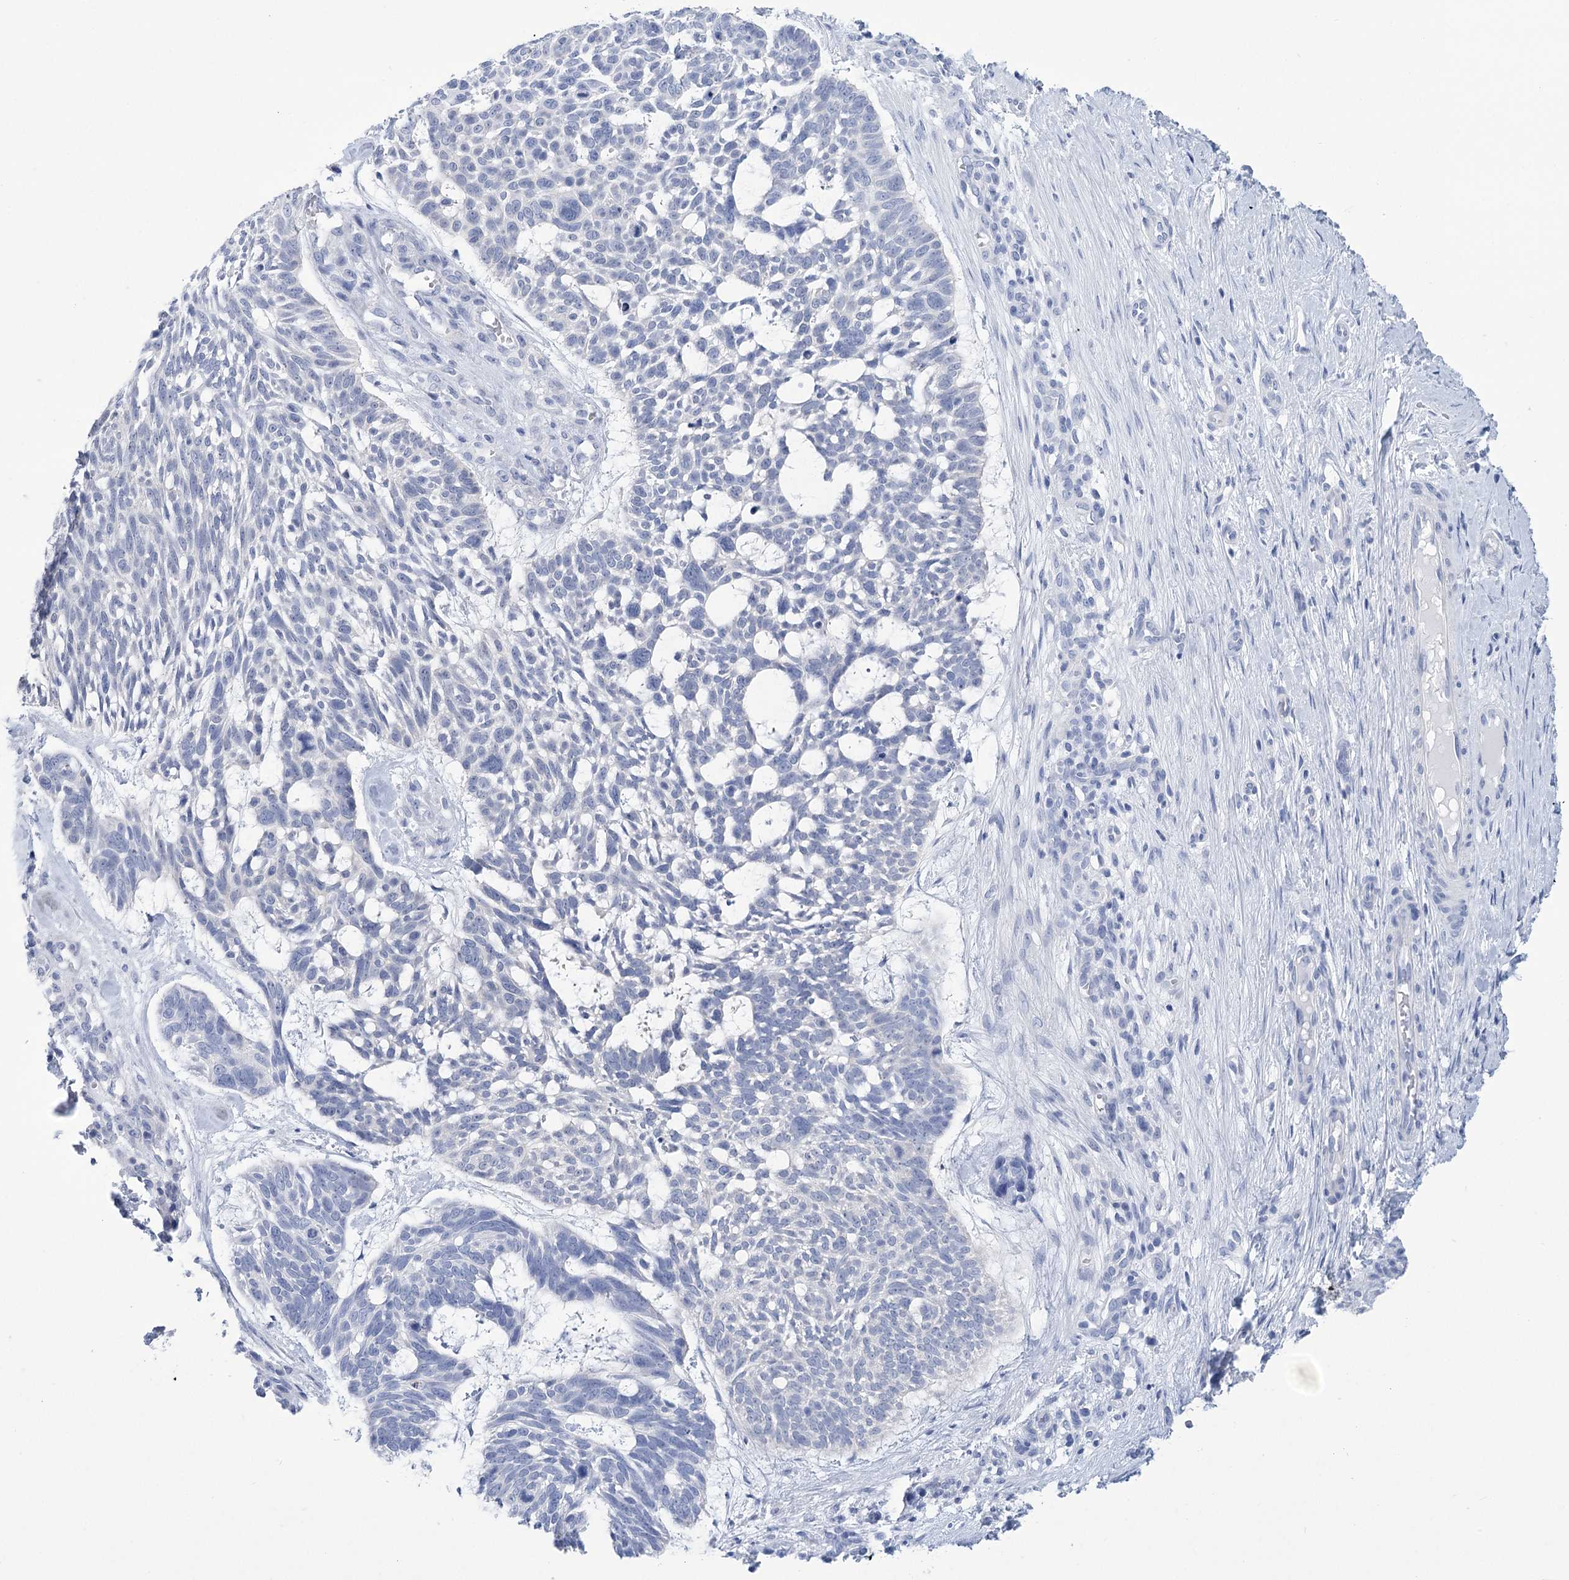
{"staining": {"intensity": "negative", "quantity": "none", "location": "none"}, "tissue": "skin cancer", "cell_type": "Tumor cells", "image_type": "cancer", "snomed": [{"axis": "morphology", "description": "Basal cell carcinoma"}, {"axis": "topography", "description": "Skin"}], "caption": "DAB immunohistochemical staining of human skin cancer shows no significant staining in tumor cells.", "gene": "PBLD", "patient": {"sex": "male", "age": 88}}